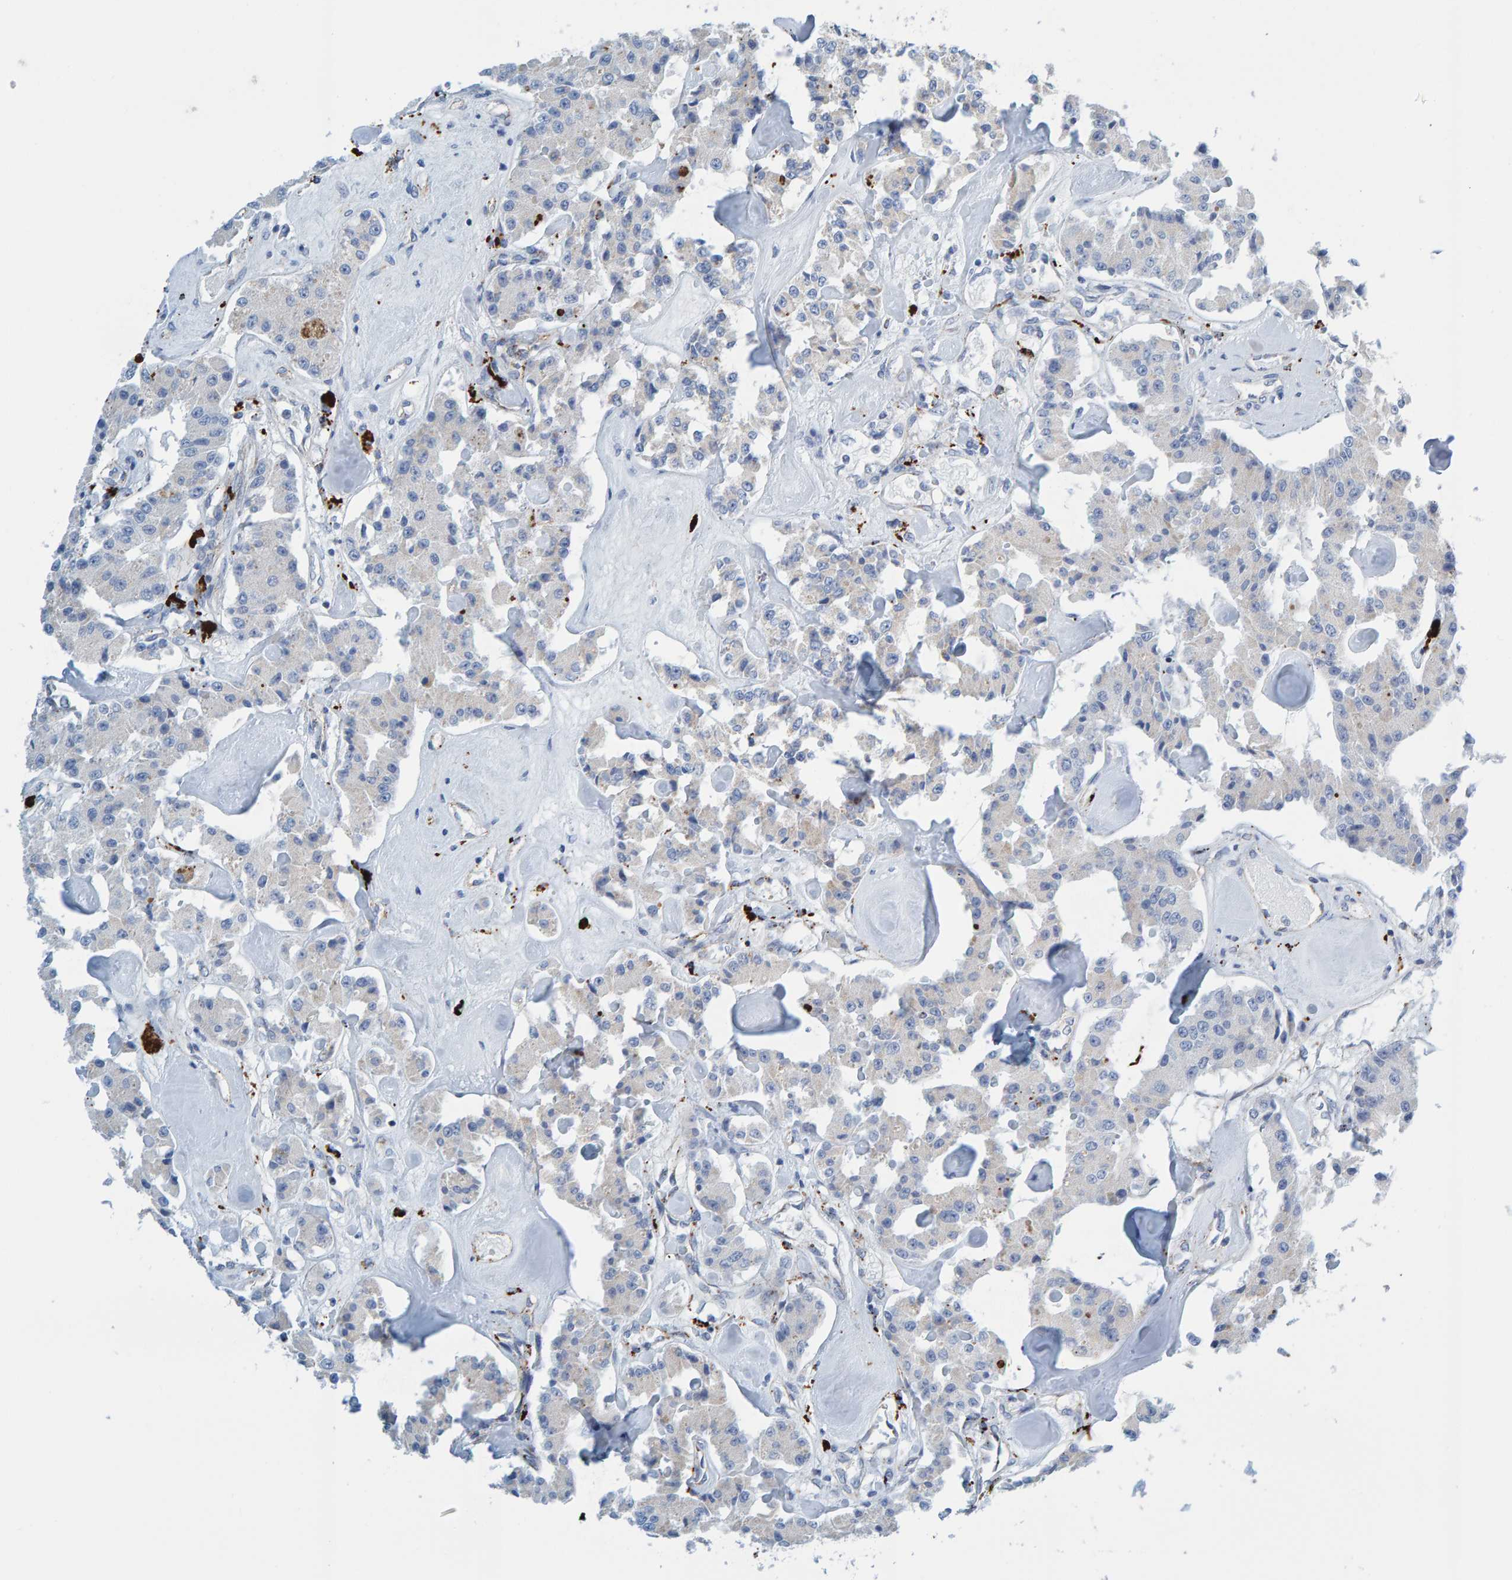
{"staining": {"intensity": "negative", "quantity": "none", "location": "none"}, "tissue": "carcinoid", "cell_type": "Tumor cells", "image_type": "cancer", "snomed": [{"axis": "morphology", "description": "Carcinoid, malignant, NOS"}, {"axis": "topography", "description": "Pancreas"}], "caption": "This histopathology image is of carcinoid (malignant) stained with immunohistochemistry to label a protein in brown with the nuclei are counter-stained blue. There is no staining in tumor cells.", "gene": "BIN3", "patient": {"sex": "male", "age": 41}}